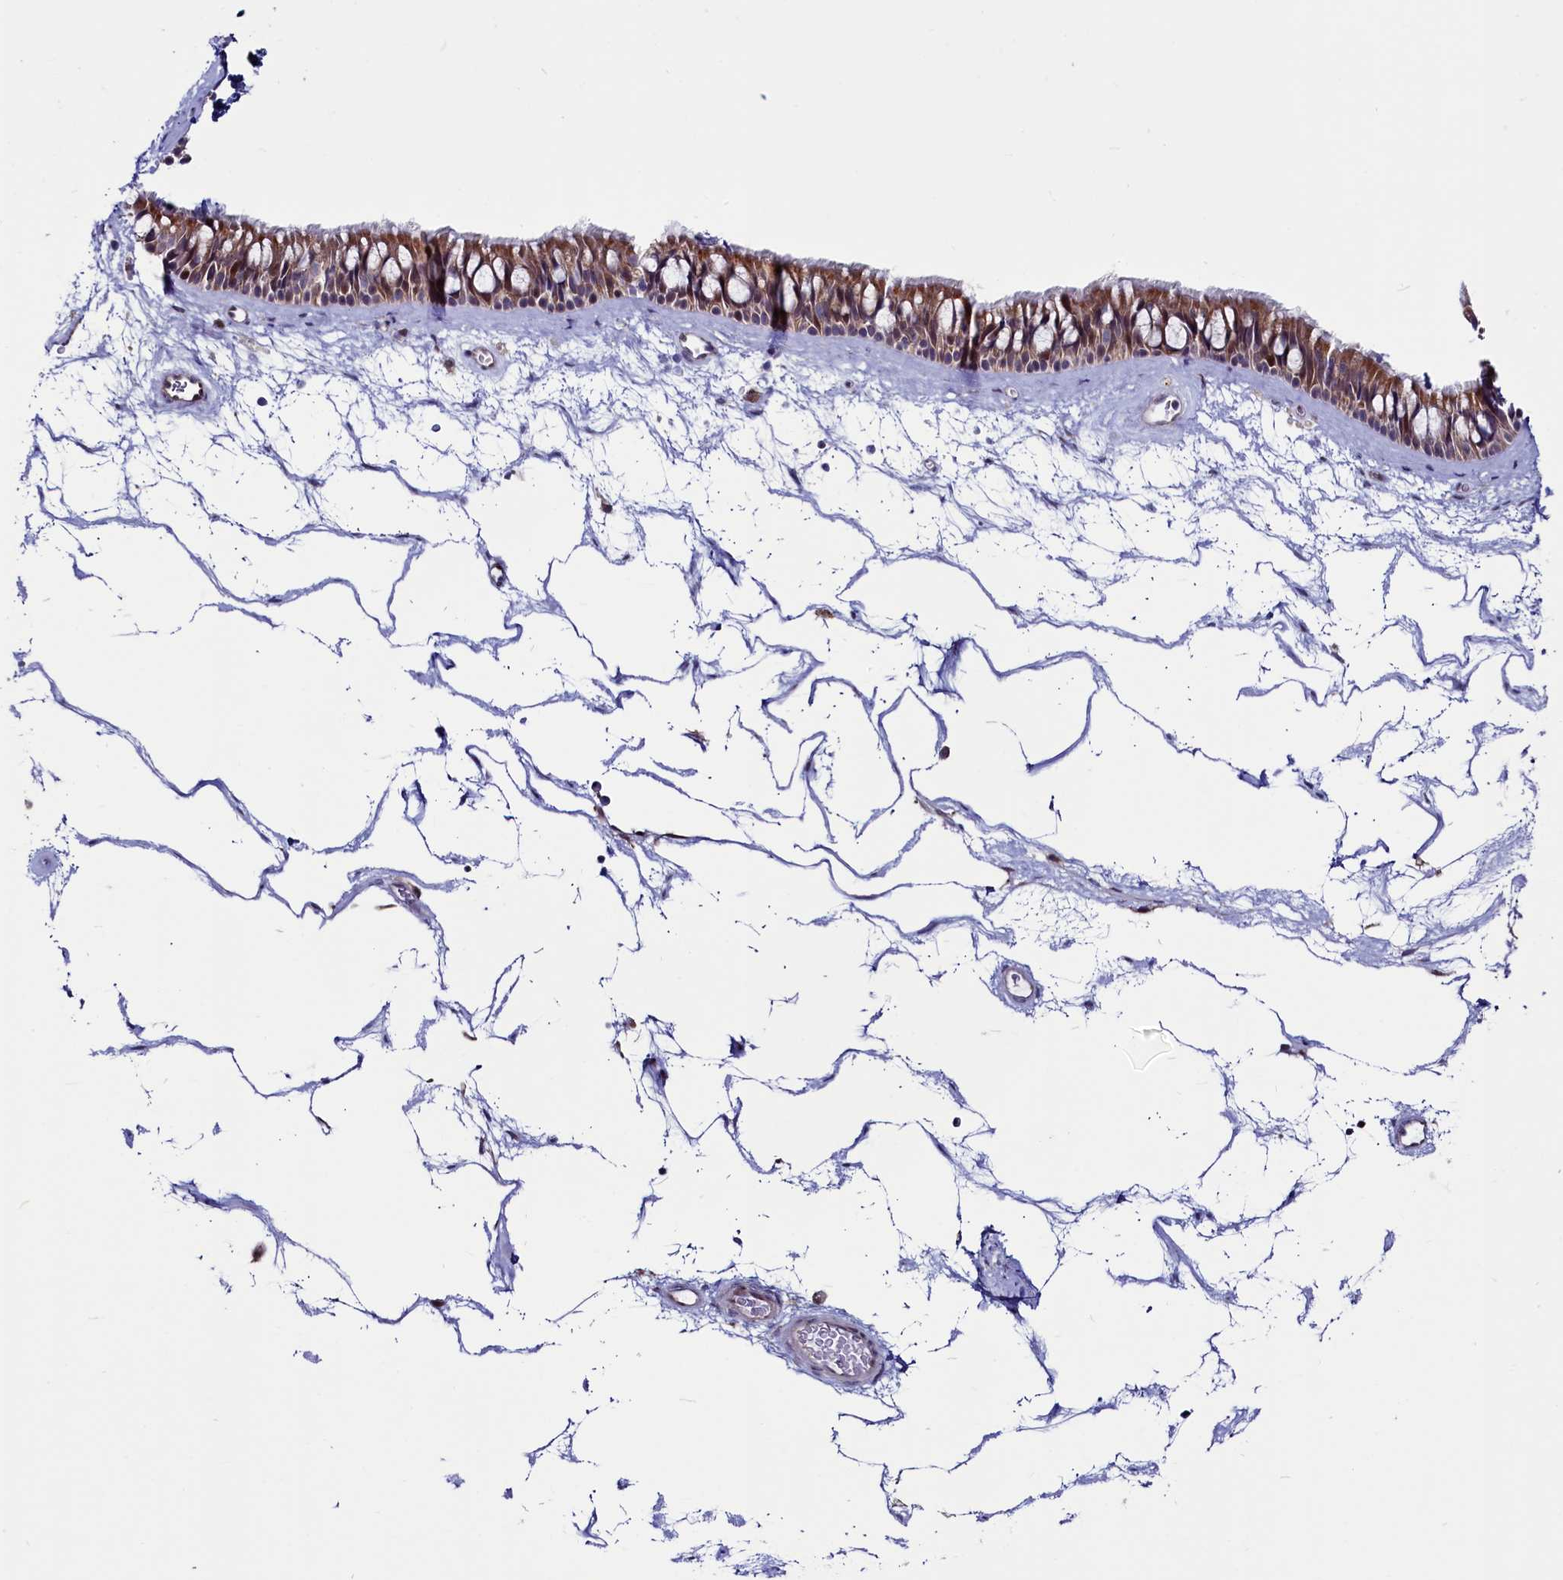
{"staining": {"intensity": "moderate", "quantity": ">75%", "location": "cytoplasmic/membranous"}, "tissue": "nasopharynx", "cell_type": "Respiratory epithelial cells", "image_type": "normal", "snomed": [{"axis": "morphology", "description": "Normal tissue, NOS"}, {"axis": "topography", "description": "Nasopharynx"}], "caption": "Nasopharynx stained with DAB immunohistochemistry demonstrates medium levels of moderate cytoplasmic/membranous staining in approximately >75% of respiratory epithelial cells. Ihc stains the protein of interest in brown and the nuclei are stained blue.", "gene": "CIAPIN1", "patient": {"sex": "male", "age": 64}}